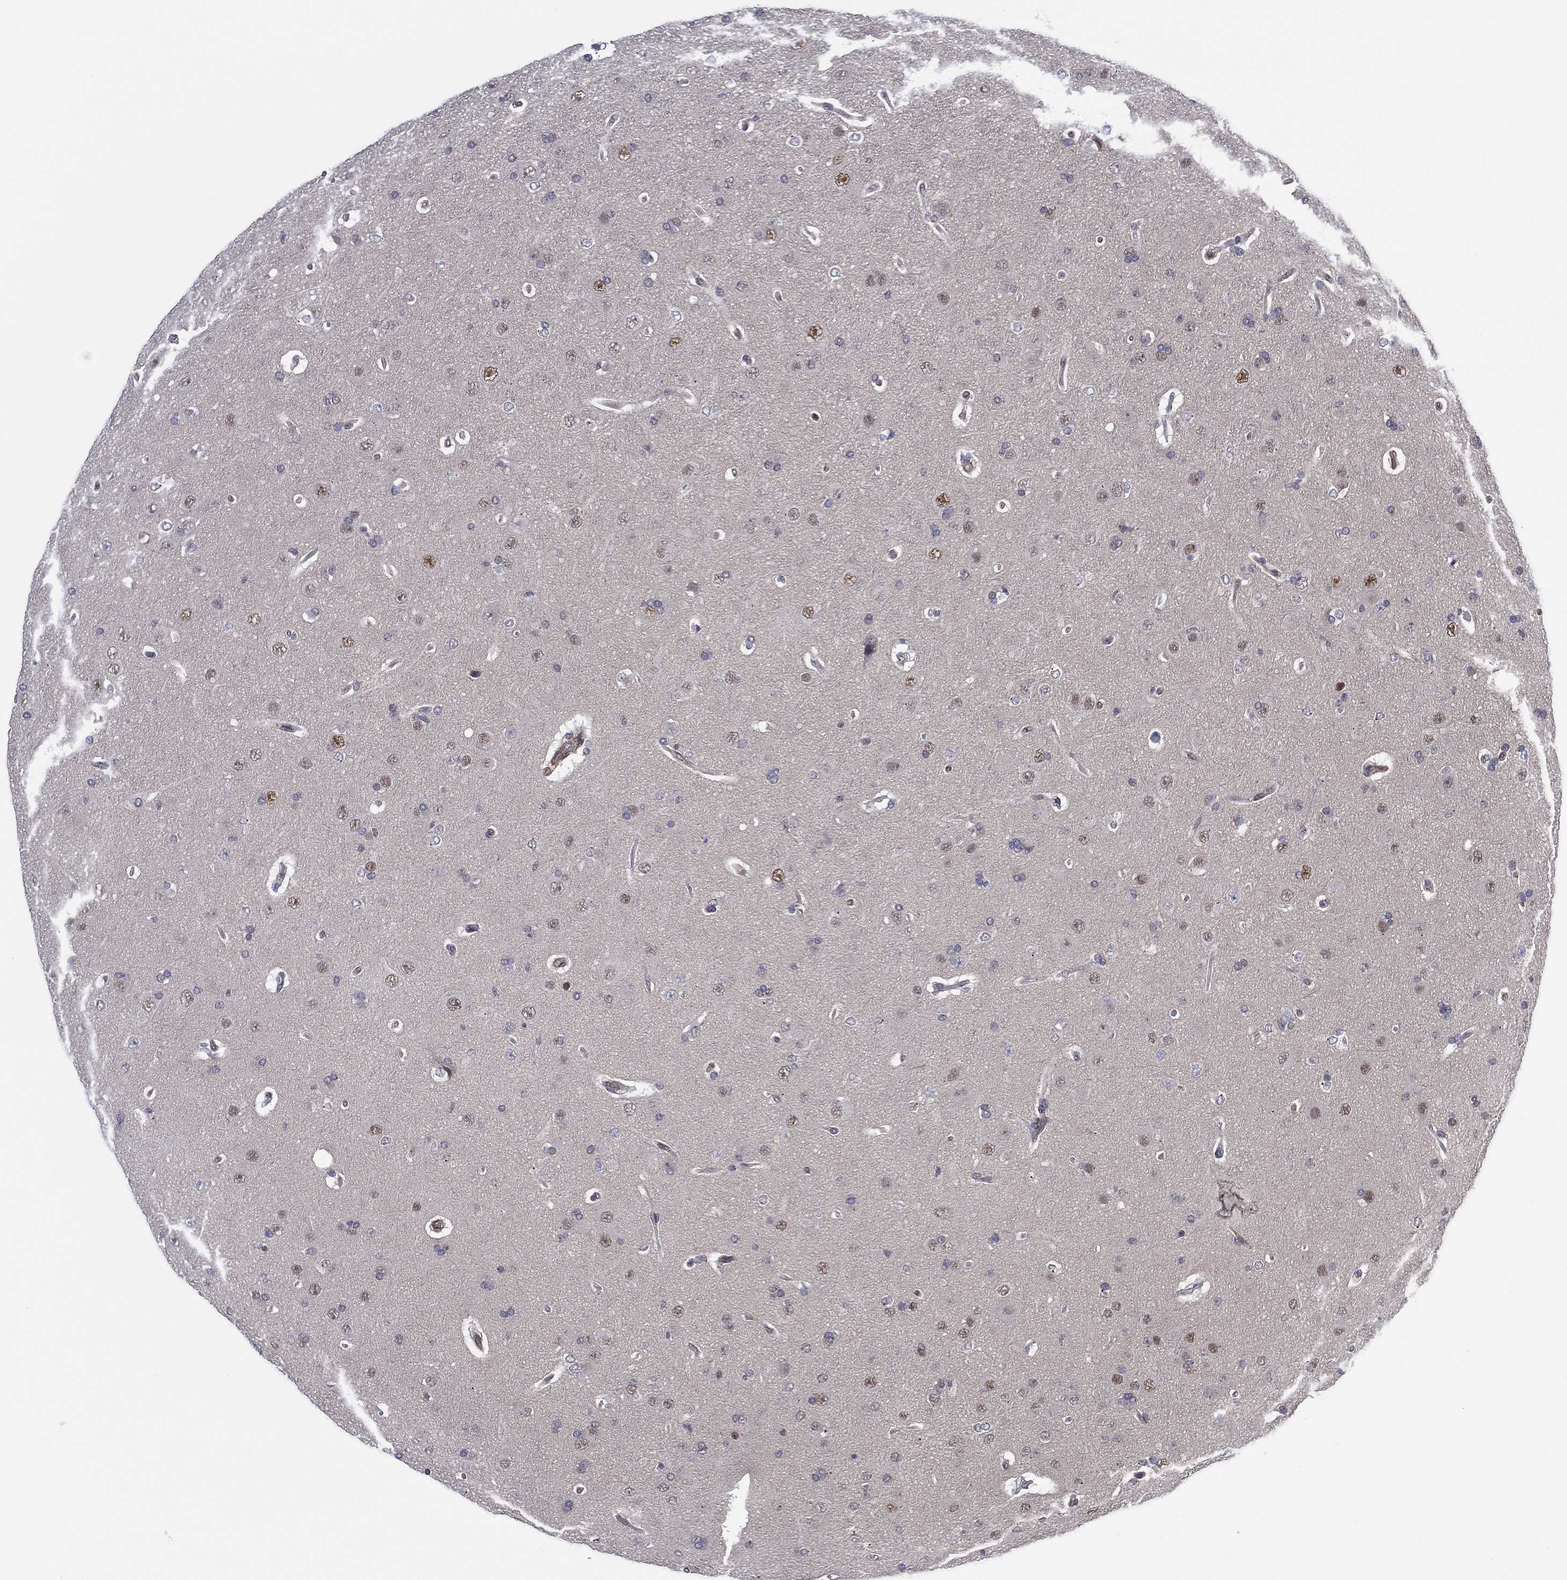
{"staining": {"intensity": "moderate", "quantity": "<25%", "location": "nuclear"}, "tissue": "glioma", "cell_type": "Tumor cells", "image_type": "cancer", "snomed": [{"axis": "morphology", "description": "Glioma, malignant, NOS"}, {"axis": "topography", "description": "Cerebral cortex"}], "caption": "Protein staining by IHC reveals moderate nuclear positivity in approximately <25% of tumor cells in malignant glioma.", "gene": "GSE1", "patient": {"sex": "male", "age": 58}}